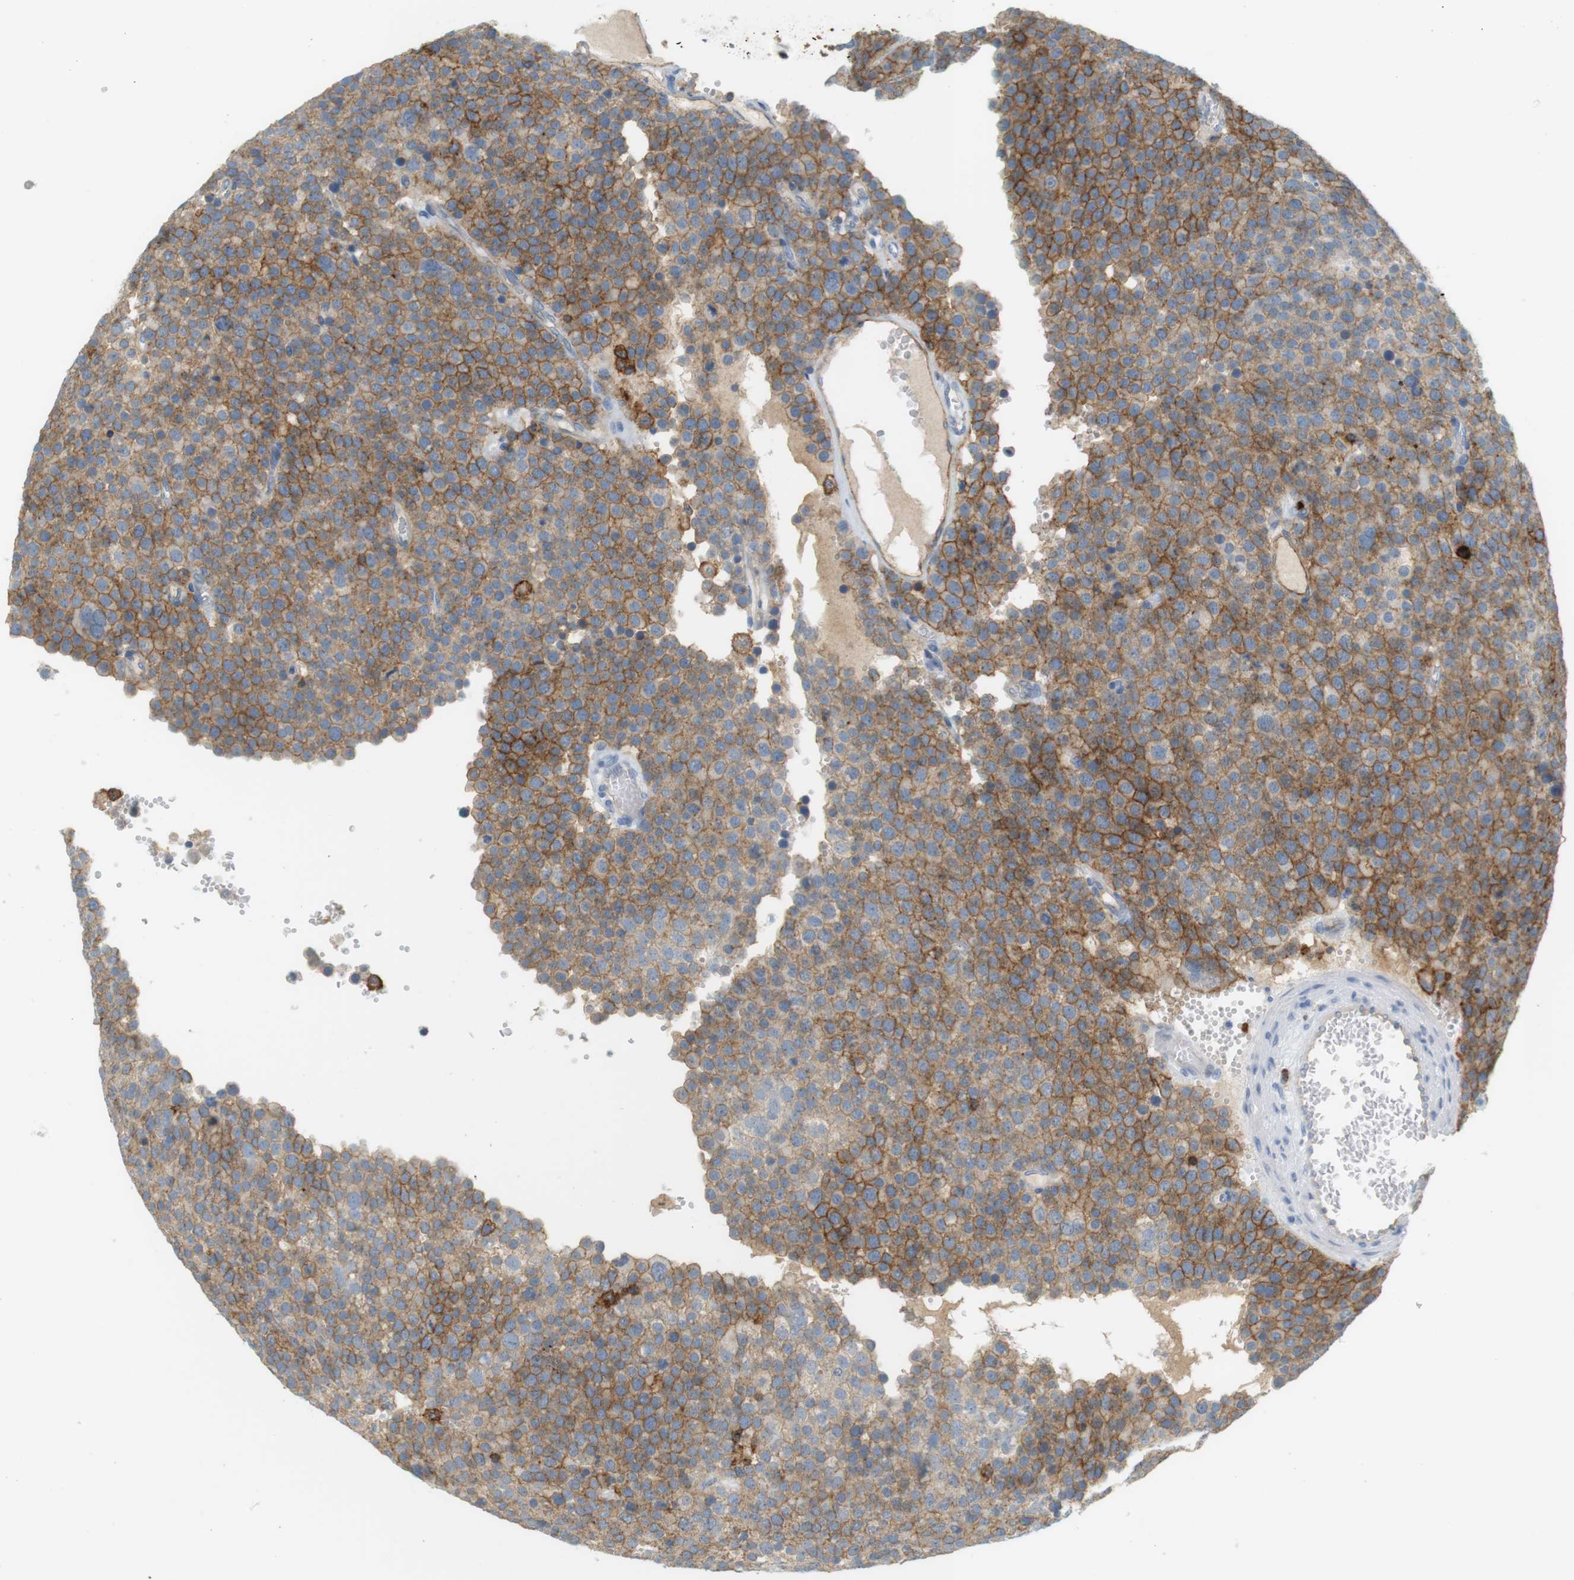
{"staining": {"intensity": "moderate", "quantity": ">75%", "location": "cytoplasmic/membranous"}, "tissue": "testis cancer", "cell_type": "Tumor cells", "image_type": "cancer", "snomed": [{"axis": "morphology", "description": "Normal tissue, NOS"}, {"axis": "morphology", "description": "Seminoma, NOS"}, {"axis": "topography", "description": "Testis"}], "caption": "This micrograph shows testis cancer (seminoma) stained with immunohistochemistry to label a protein in brown. The cytoplasmic/membranous of tumor cells show moderate positivity for the protein. Nuclei are counter-stained blue.", "gene": "SIRPA", "patient": {"sex": "male", "age": 71}}